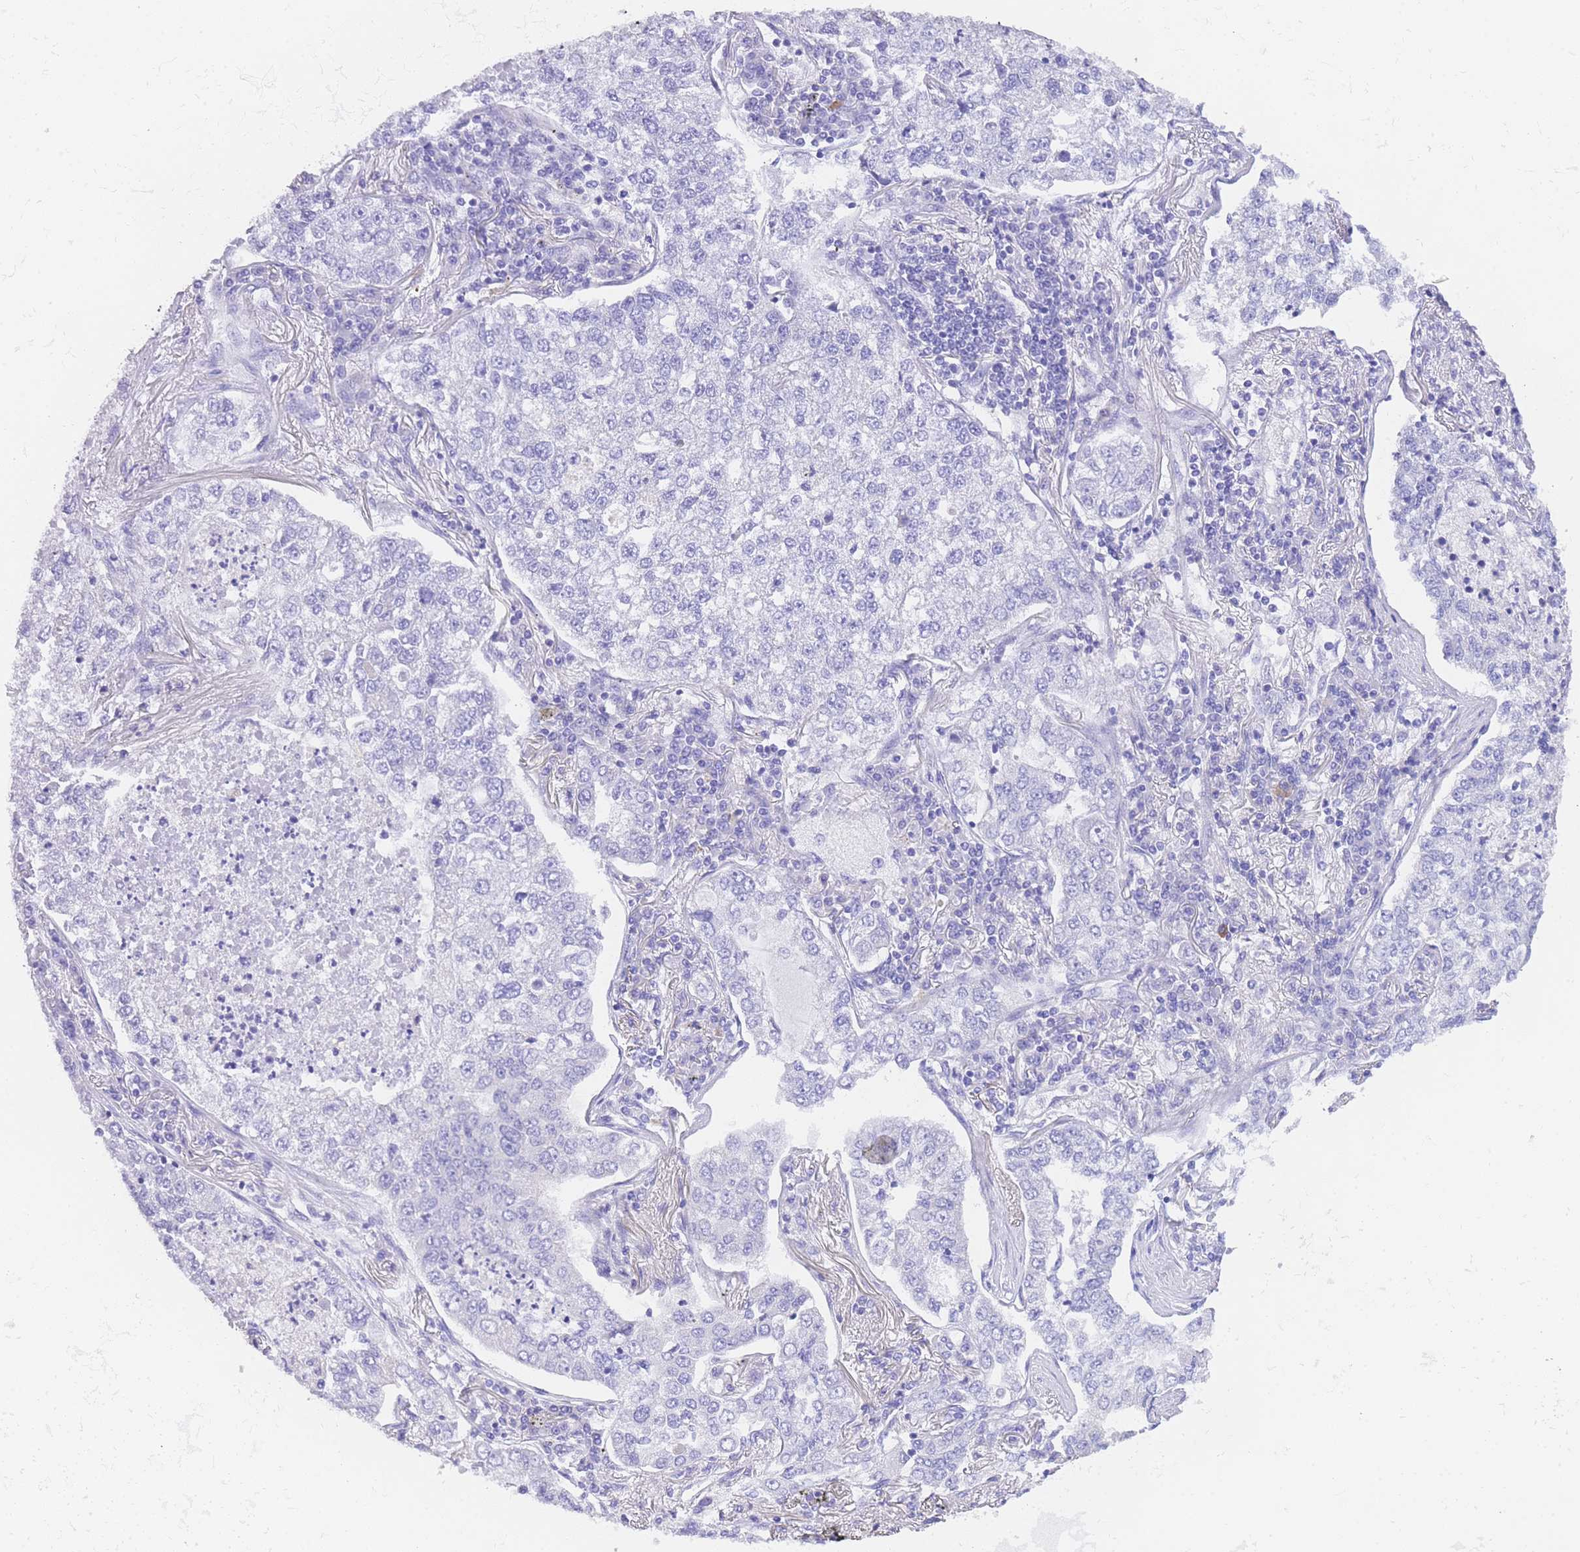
{"staining": {"intensity": "negative", "quantity": "none", "location": "none"}, "tissue": "lung cancer", "cell_type": "Tumor cells", "image_type": "cancer", "snomed": [{"axis": "morphology", "description": "Adenocarcinoma, NOS"}, {"axis": "topography", "description": "Lung"}], "caption": "This photomicrograph is of adenocarcinoma (lung) stained with immunohistochemistry (IHC) to label a protein in brown with the nuclei are counter-stained blue. There is no expression in tumor cells.", "gene": "NKD2", "patient": {"sex": "male", "age": 49}}